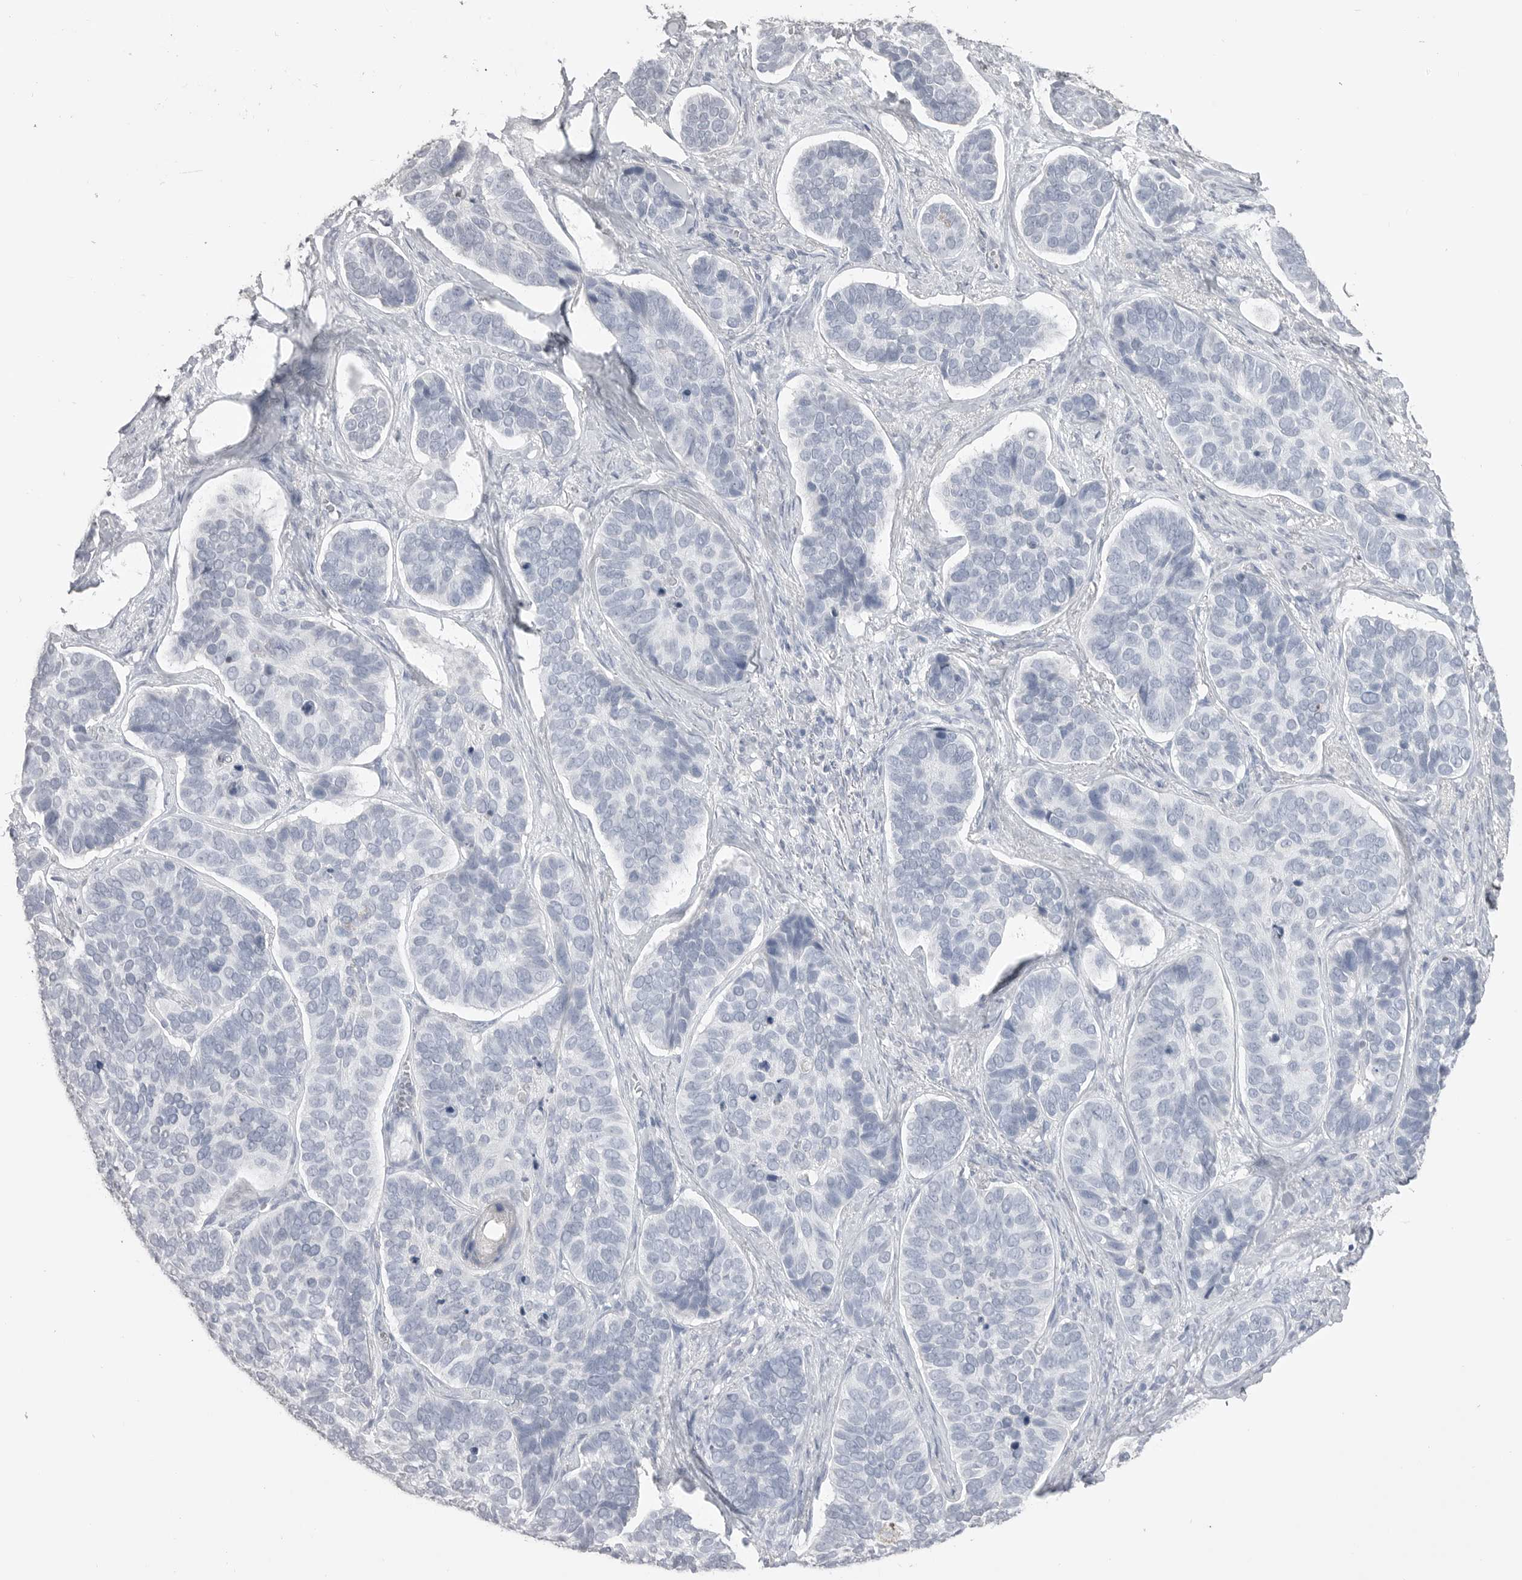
{"staining": {"intensity": "negative", "quantity": "none", "location": "none"}, "tissue": "skin cancer", "cell_type": "Tumor cells", "image_type": "cancer", "snomed": [{"axis": "morphology", "description": "Basal cell carcinoma"}, {"axis": "topography", "description": "Skin"}], "caption": "Immunohistochemistry of skin cancer (basal cell carcinoma) reveals no positivity in tumor cells.", "gene": "ICAM5", "patient": {"sex": "male", "age": 62}}